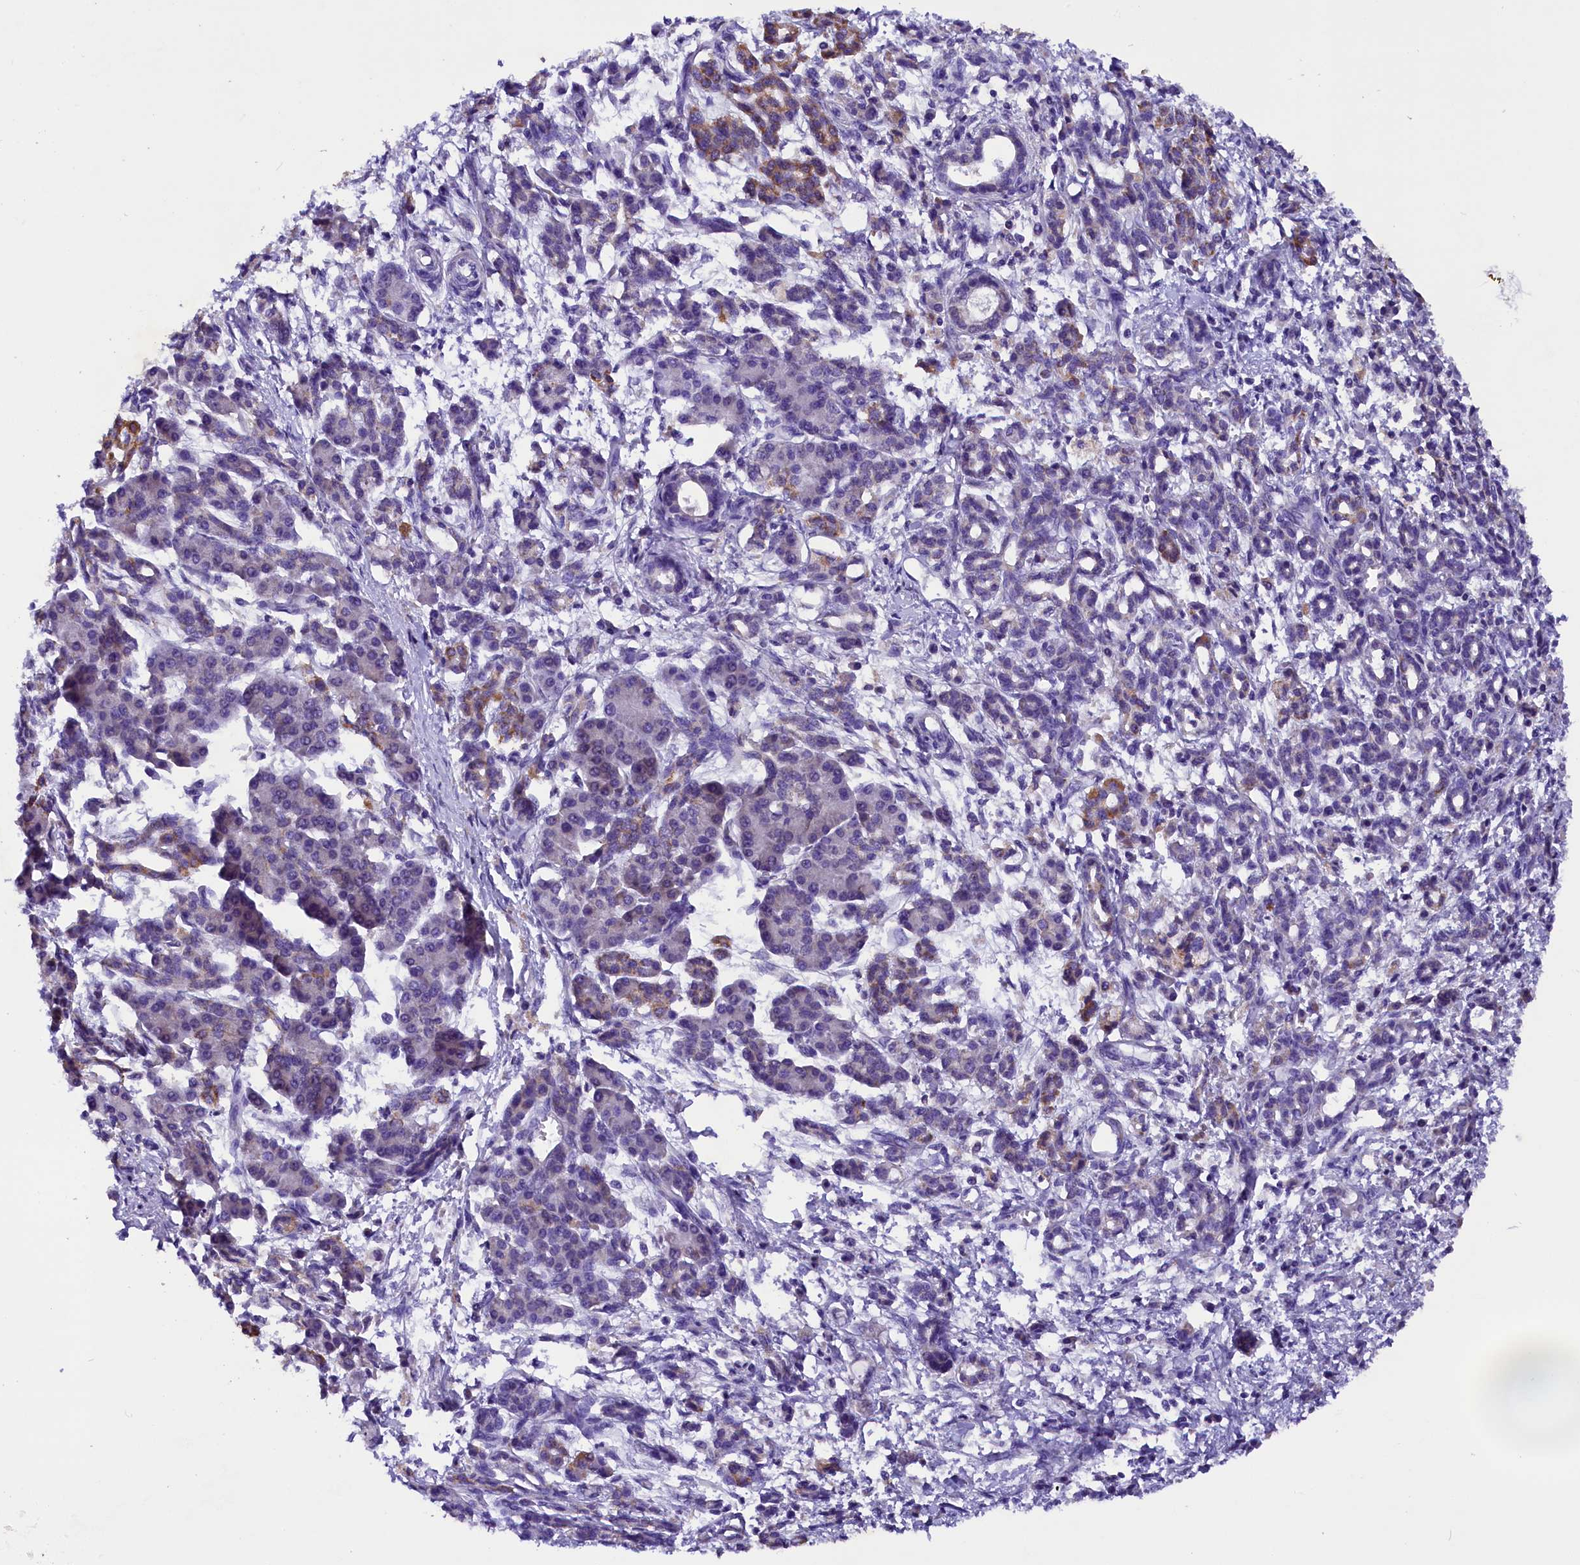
{"staining": {"intensity": "negative", "quantity": "none", "location": "none"}, "tissue": "pancreatic cancer", "cell_type": "Tumor cells", "image_type": "cancer", "snomed": [{"axis": "morphology", "description": "Adenocarcinoma, NOS"}, {"axis": "topography", "description": "Pancreas"}], "caption": "An IHC micrograph of pancreatic cancer is shown. There is no staining in tumor cells of pancreatic cancer.", "gene": "SIX5", "patient": {"sex": "female", "age": 55}}